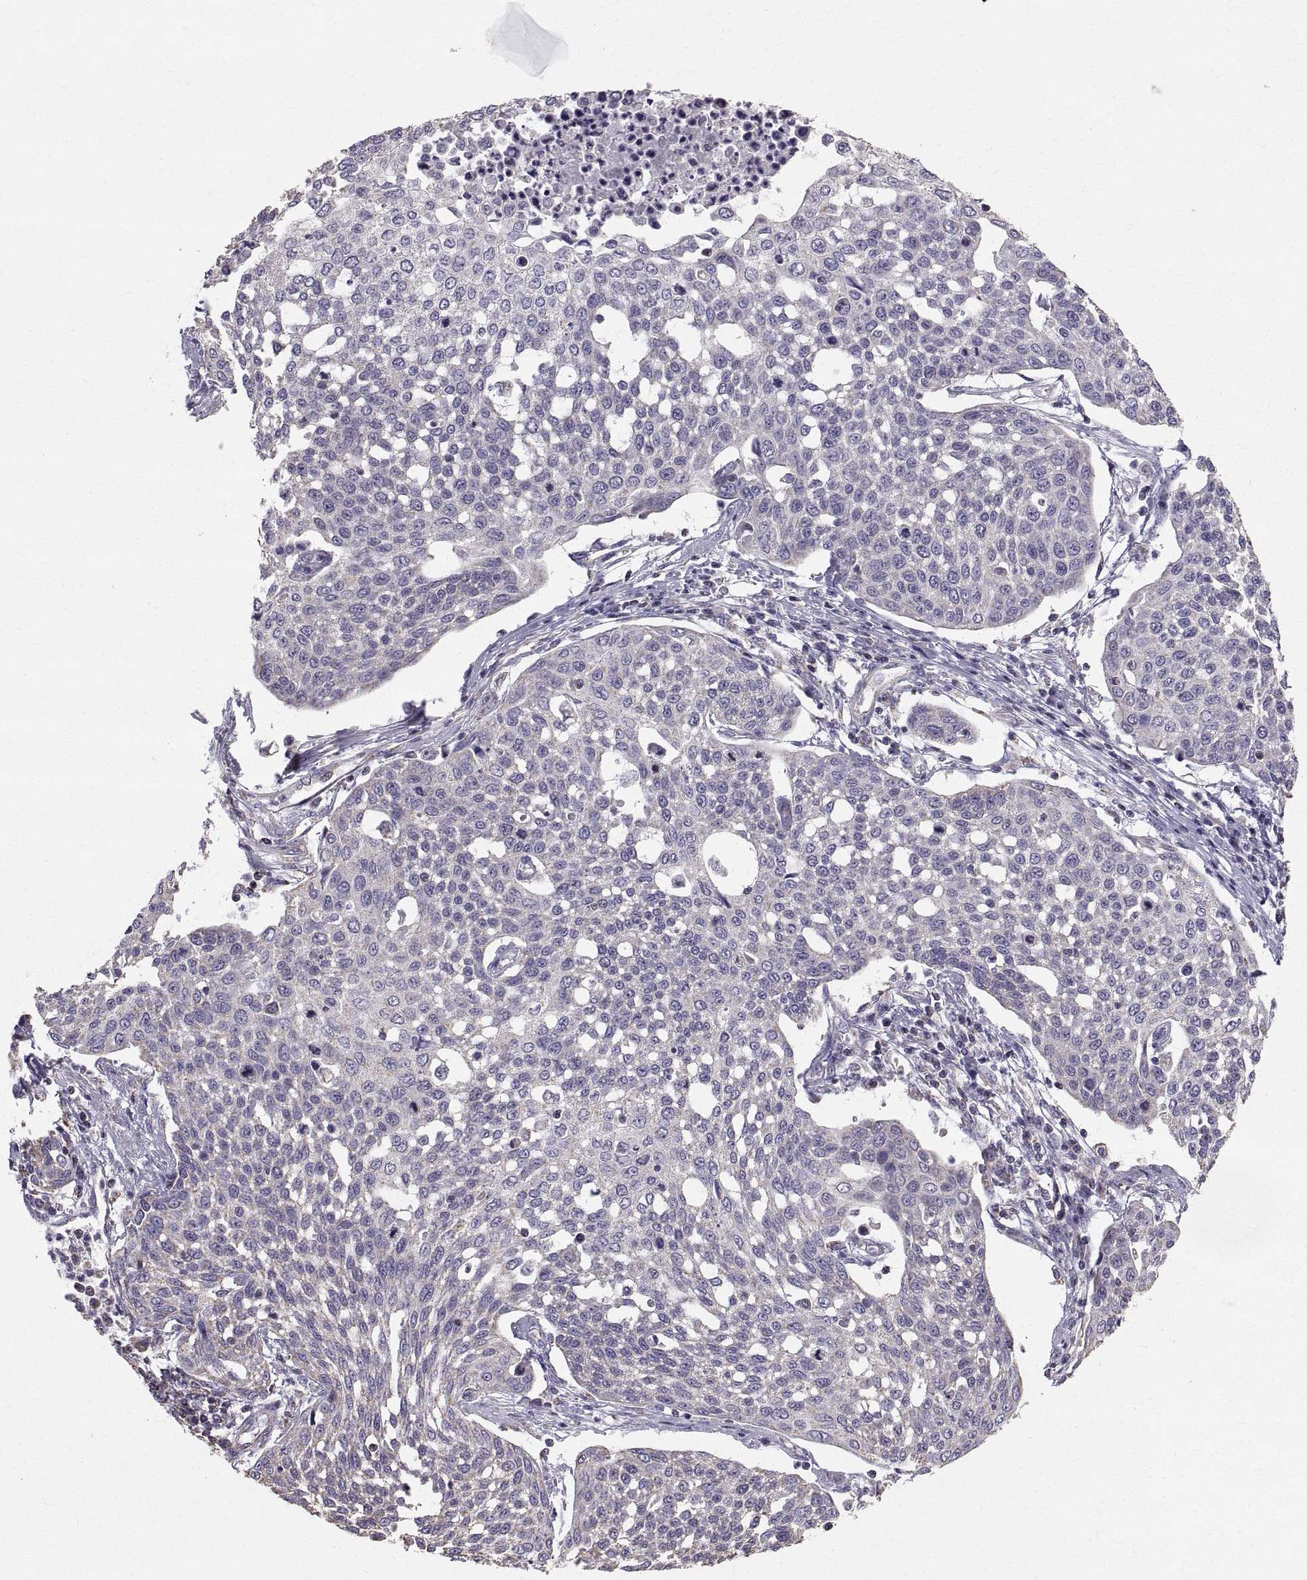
{"staining": {"intensity": "negative", "quantity": "none", "location": "none"}, "tissue": "cervical cancer", "cell_type": "Tumor cells", "image_type": "cancer", "snomed": [{"axis": "morphology", "description": "Squamous cell carcinoma, NOS"}, {"axis": "topography", "description": "Cervix"}], "caption": "This is a photomicrograph of immunohistochemistry staining of cervical cancer (squamous cell carcinoma), which shows no expression in tumor cells.", "gene": "STMND1", "patient": {"sex": "female", "age": 34}}